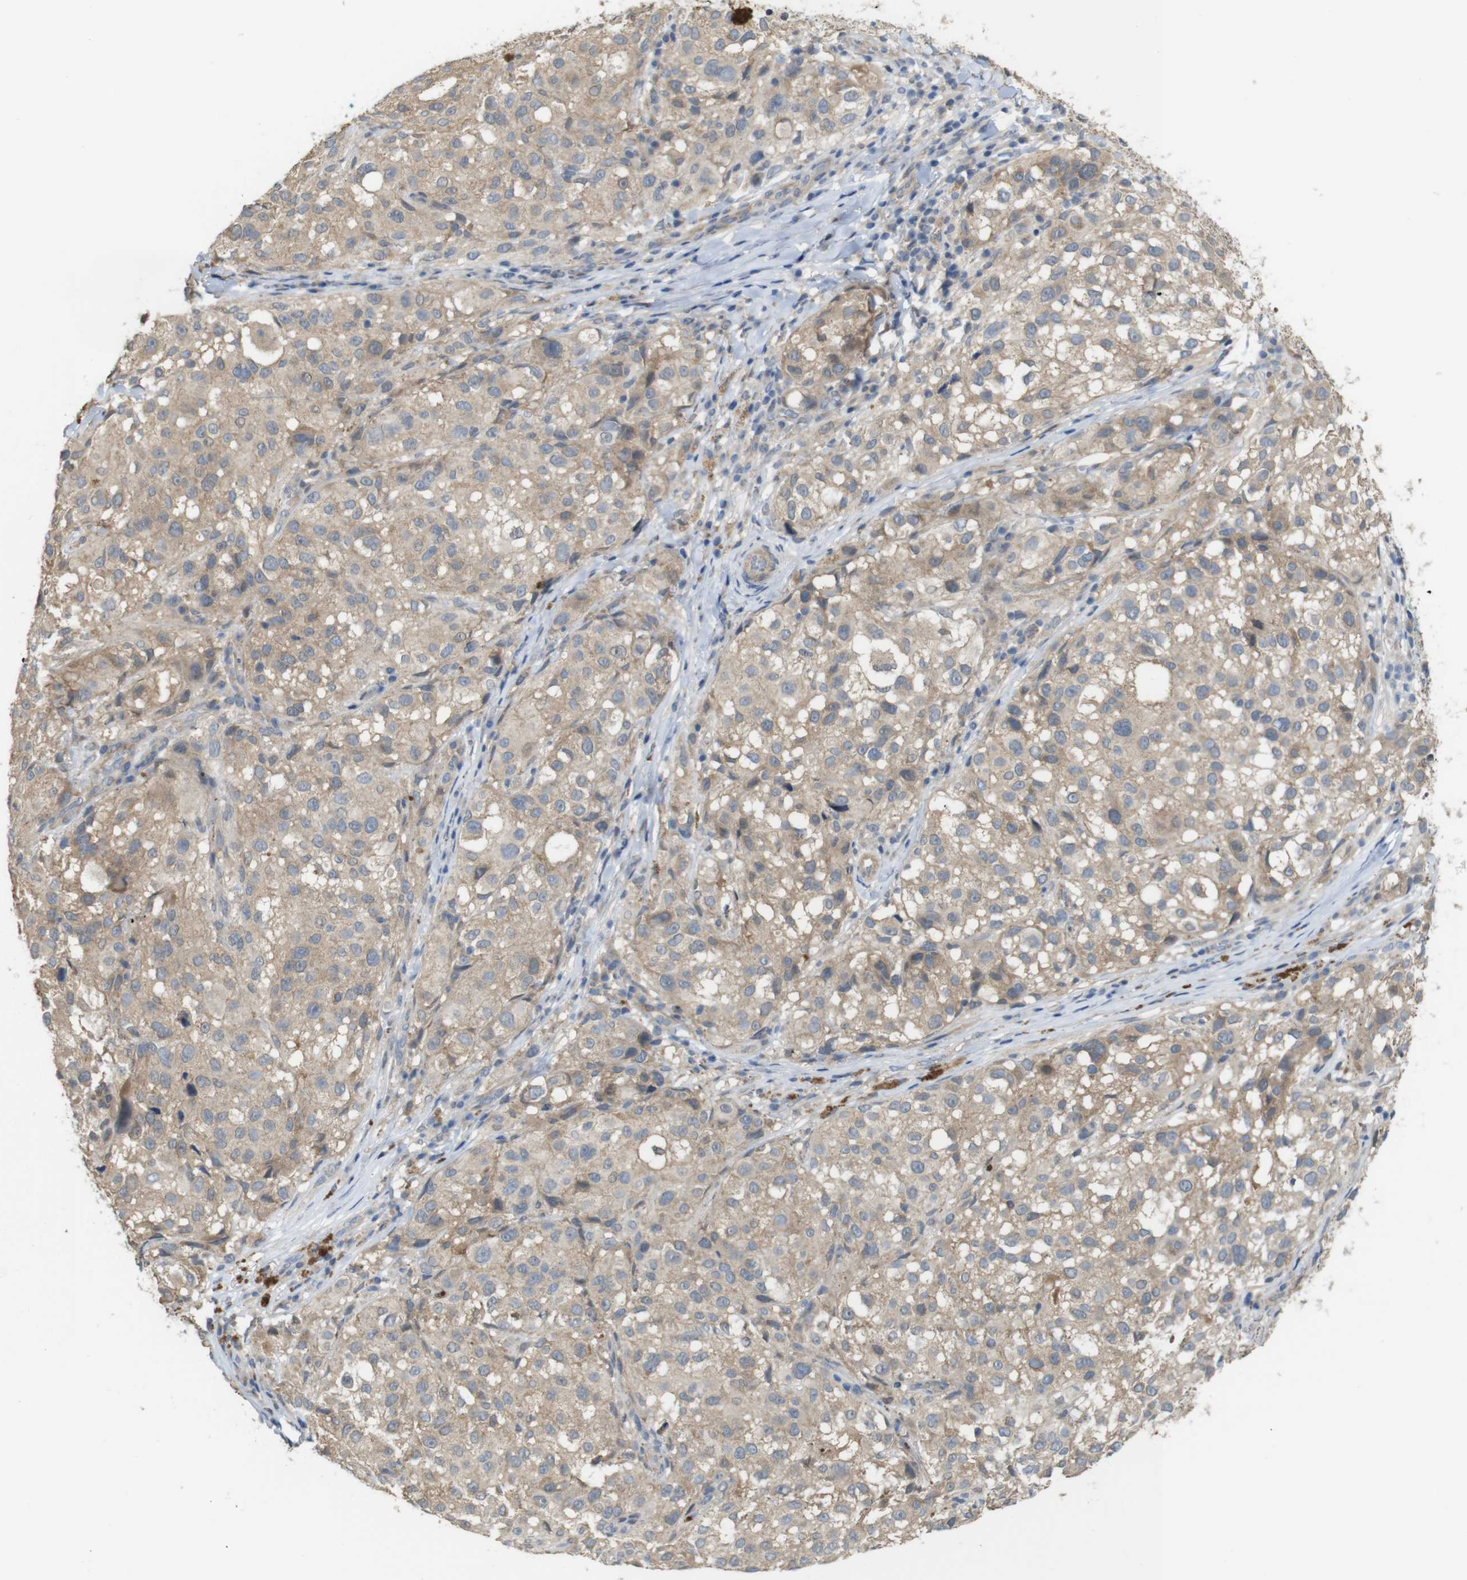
{"staining": {"intensity": "weak", "quantity": ">75%", "location": "cytoplasmic/membranous"}, "tissue": "melanoma", "cell_type": "Tumor cells", "image_type": "cancer", "snomed": [{"axis": "morphology", "description": "Necrosis, NOS"}, {"axis": "morphology", "description": "Malignant melanoma, NOS"}, {"axis": "topography", "description": "Skin"}], "caption": "Protein staining of melanoma tissue demonstrates weak cytoplasmic/membranous expression in about >75% of tumor cells.", "gene": "CDC34", "patient": {"sex": "female", "age": 87}}